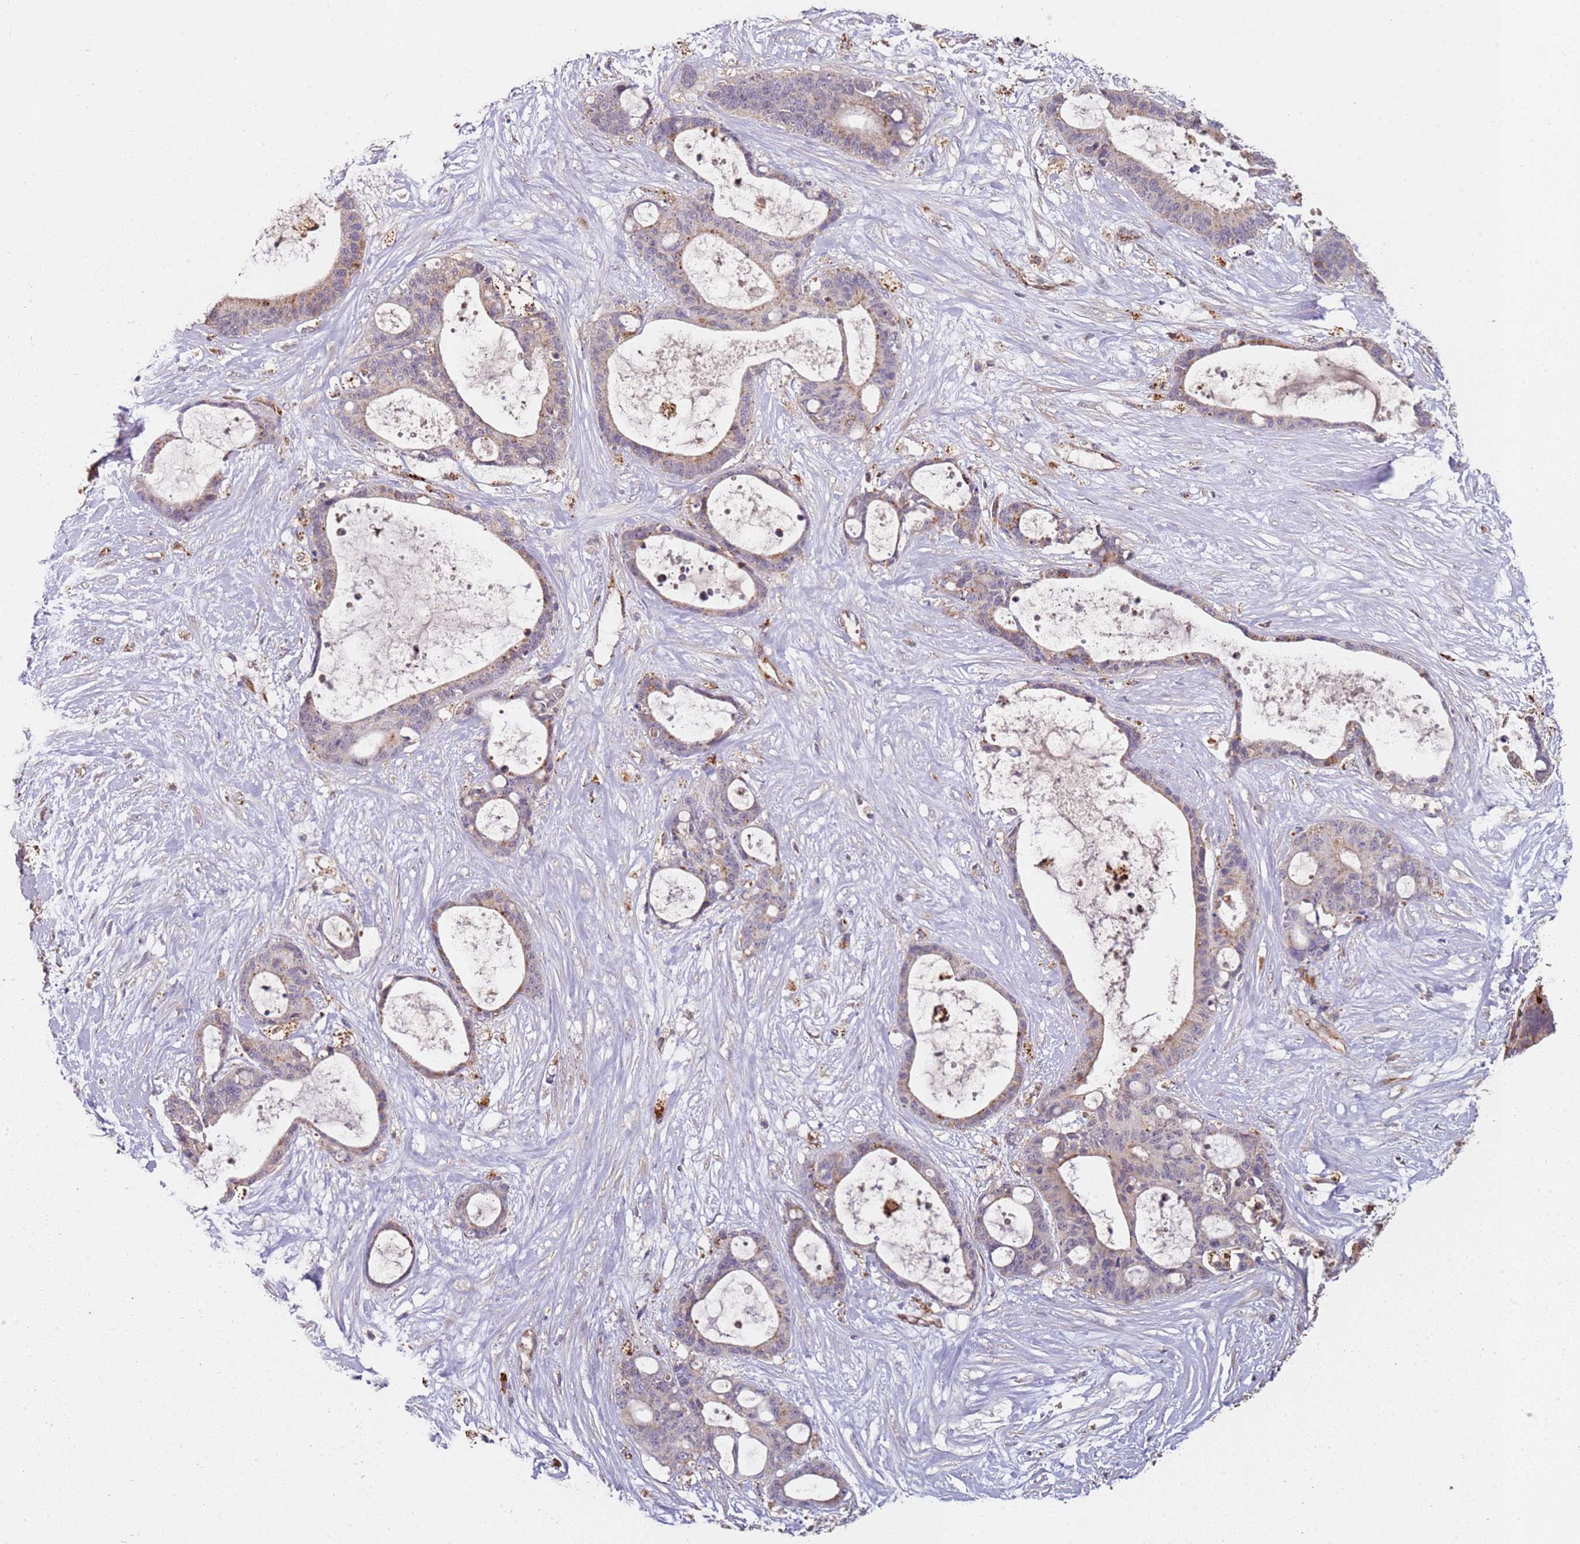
{"staining": {"intensity": "weak", "quantity": "25%-75%", "location": "cytoplasmic/membranous"}, "tissue": "liver cancer", "cell_type": "Tumor cells", "image_type": "cancer", "snomed": [{"axis": "morphology", "description": "Normal tissue, NOS"}, {"axis": "morphology", "description": "Cholangiocarcinoma"}, {"axis": "topography", "description": "Liver"}, {"axis": "topography", "description": "Peripheral nerve tissue"}], "caption": "Human liver cancer (cholangiocarcinoma) stained with a protein marker displays weak staining in tumor cells.", "gene": "SCGB2B2", "patient": {"sex": "female", "age": 73}}